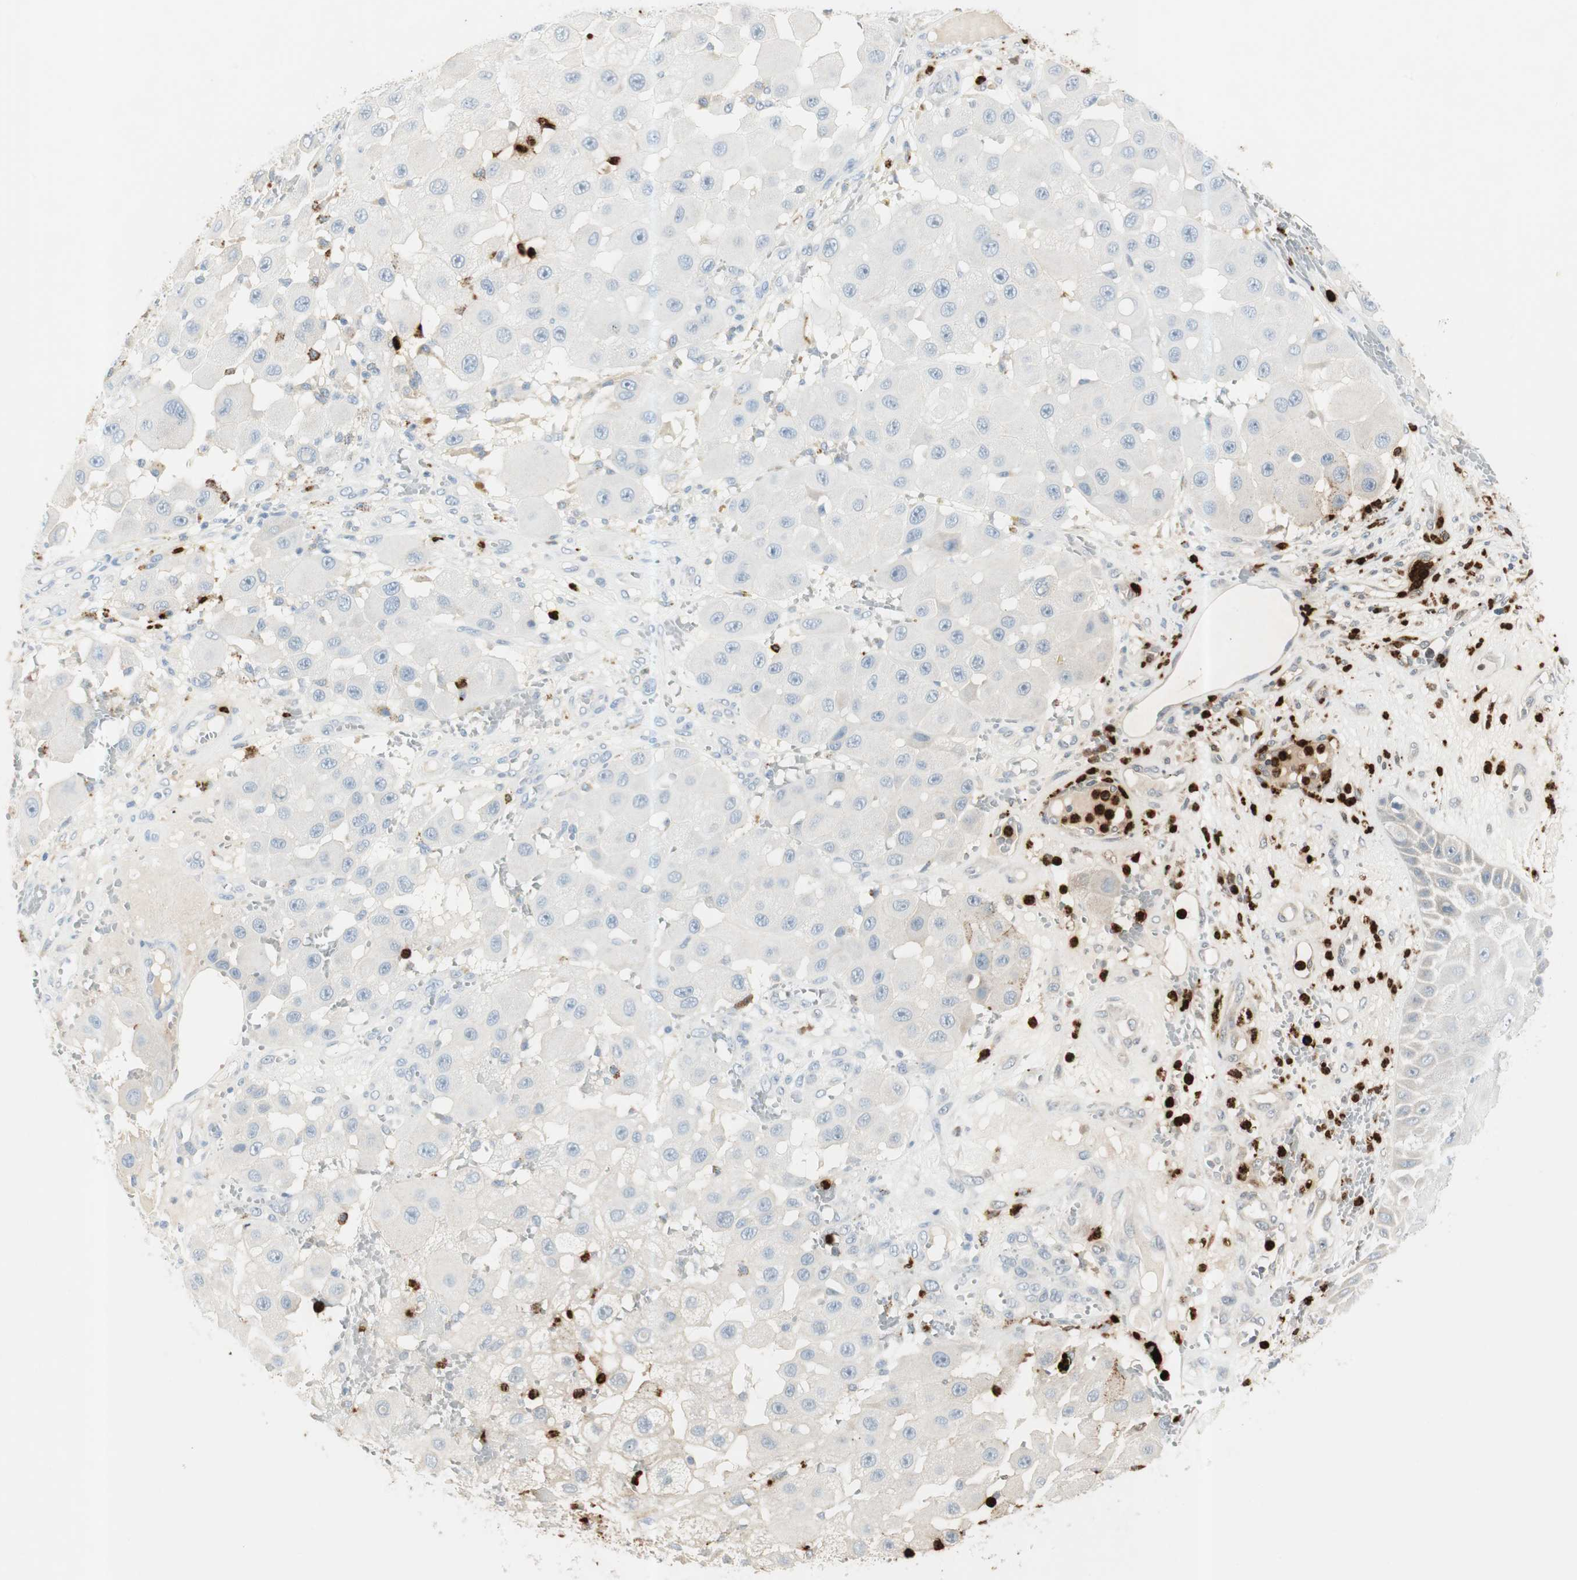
{"staining": {"intensity": "negative", "quantity": "none", "location": "none"}, "tissue": "melanoma", "cell_type": "Tumor cells", "image_type": "cancer", "snomed": [{"axis": "morphology", "description": "Malignant melanoma, NOS"}, {"axis": "topography", "description": "Skin"}], "caption": "Tumor cells are negative for brown protein staining in malignant melanoma.", "gene": "PRTN3", "patient": {"sex": "female", "age": 81}}